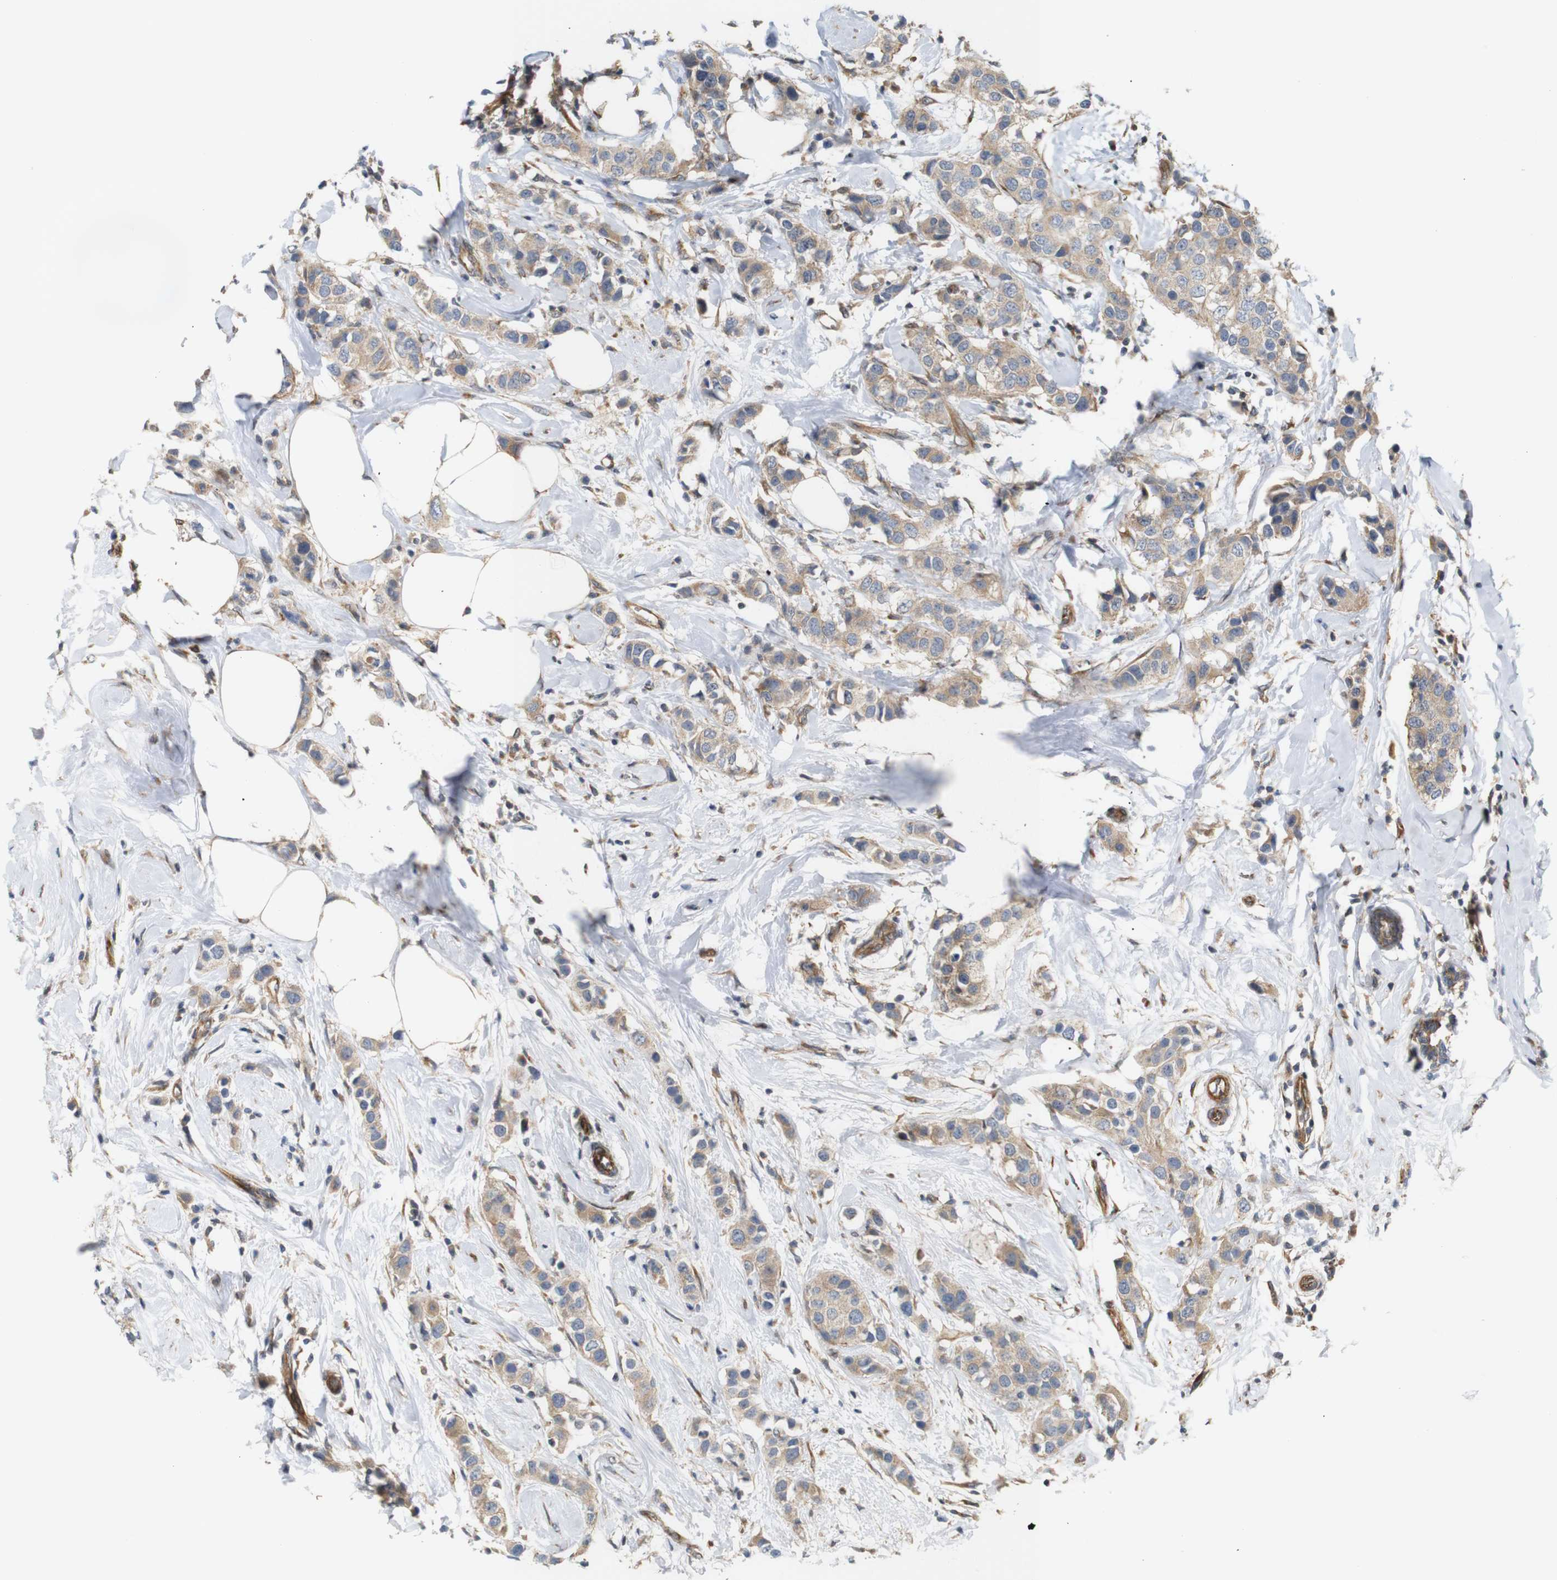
{"staining": {"intensity": "moderate", "quantity": ">75%", "location": "cytoplasmic/membranous"}, "tissue": "breast cancer", "cell_type": "Tumor cells", "image_type": "cancer", "snomed": [{"axis": "morphology", "description": "Normal tissue, NOS"}, {"axis": "morphology", "description": "Duct carcinoma"}, {"axis": "topography", "description": "Breast"}], "caption": "There is medium levels of moderate cytoplasmic/membranous positivity in tumor cells of breast intraductal carcinoma, as demonstrated by immunohistochemical staining (brown color).", "gene": "RPTOR", "patient": {"sex": "female", "age": 50}}